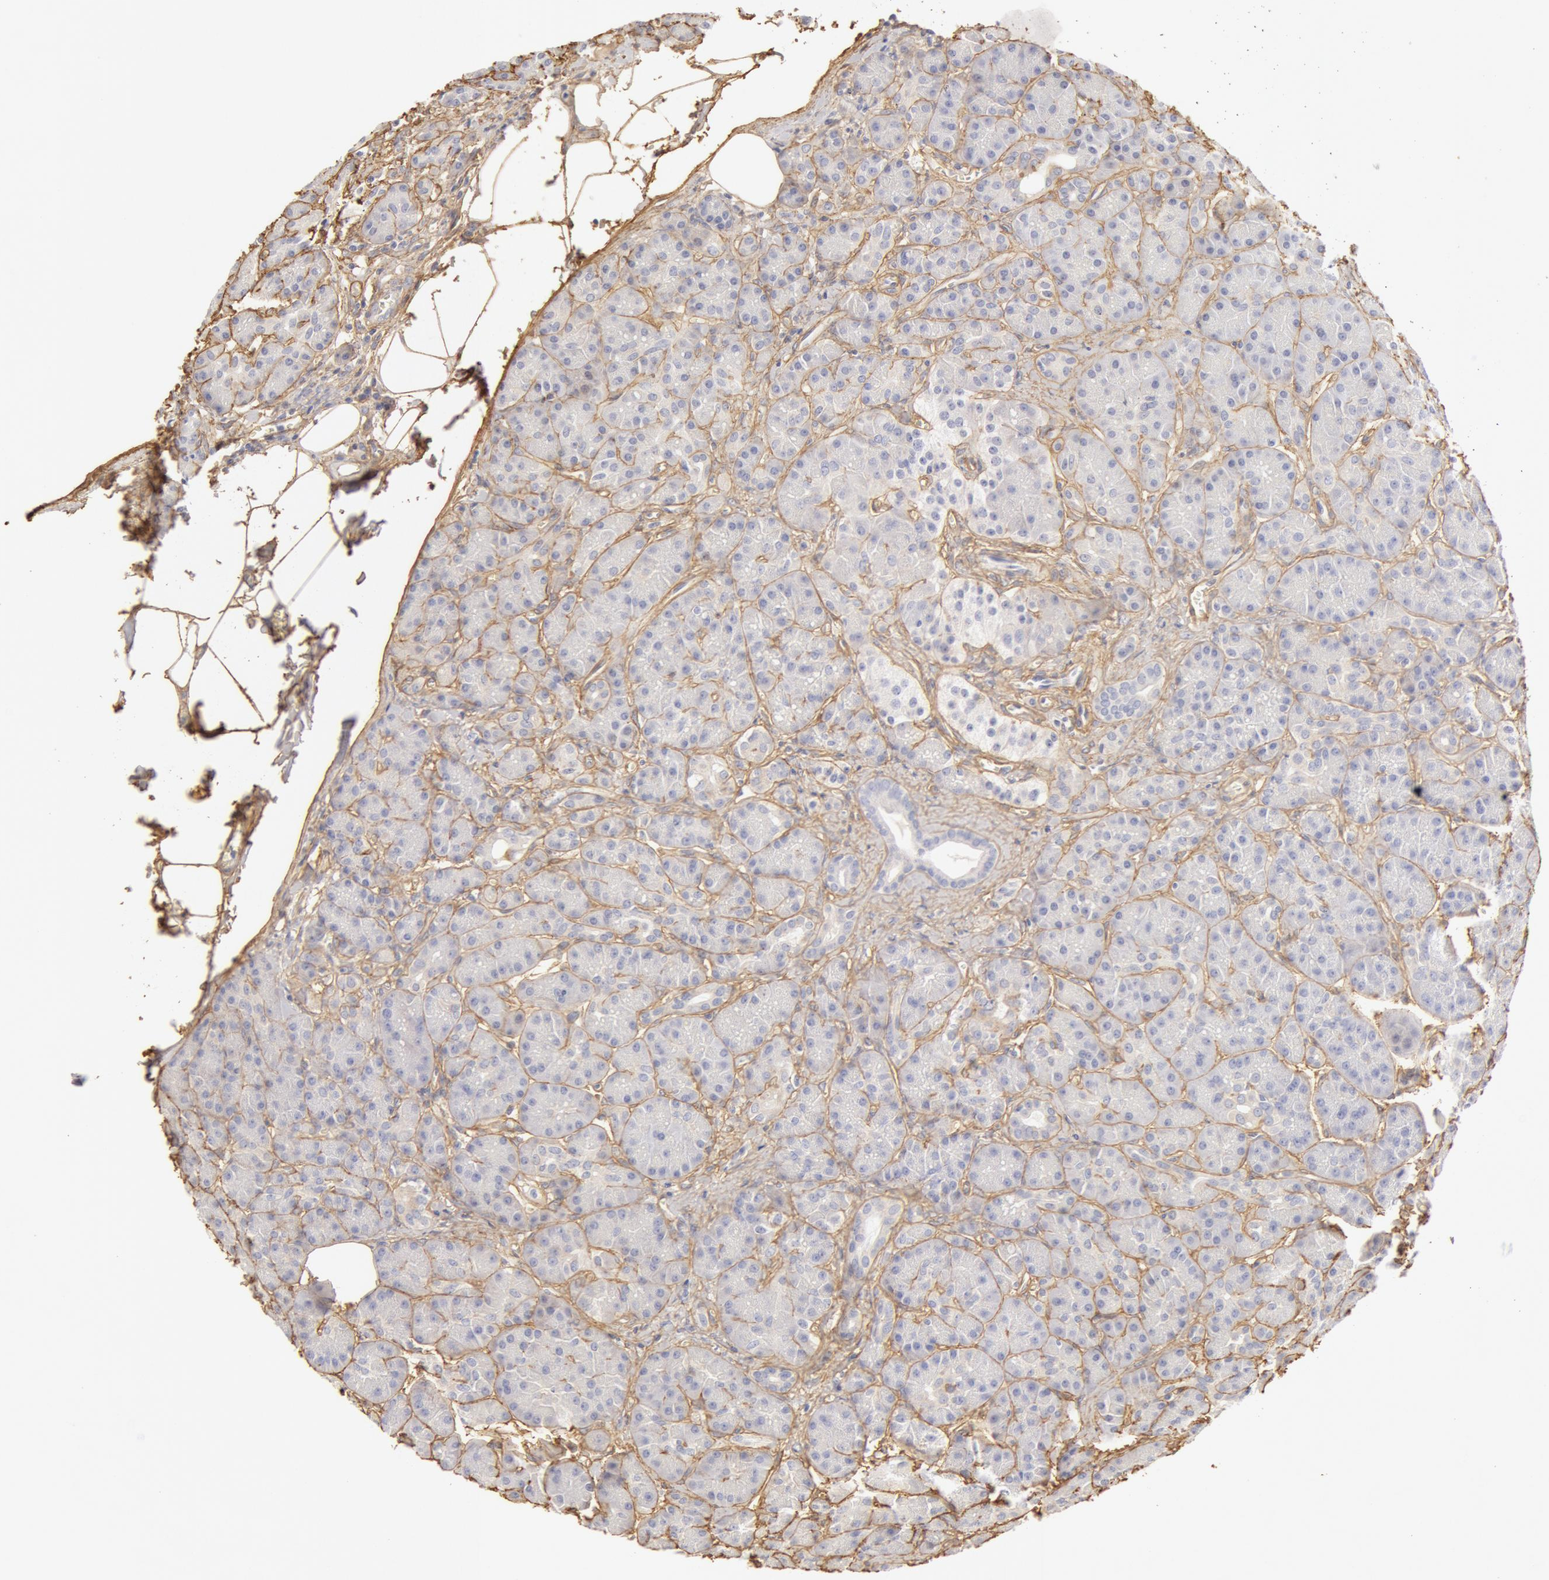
{"staining": {"intensity": "negative", "quantity": "none", "location": "none"}, "tissue": "pancreas", "cell_type": "Exocrine glandular cells", "image_type": "normal", "snomed": [{"axis": "morphology", "description": "Normal tissue, NOS"}, {"axis": "topography", "description": "Pancreas"}], "caption": "An image of human pancreas is negative for staining in exocrine glandular cells. Nuclei are stained in blue.", "gene": "COL4A1", "patient": {"sex": "male", "age": 73}}